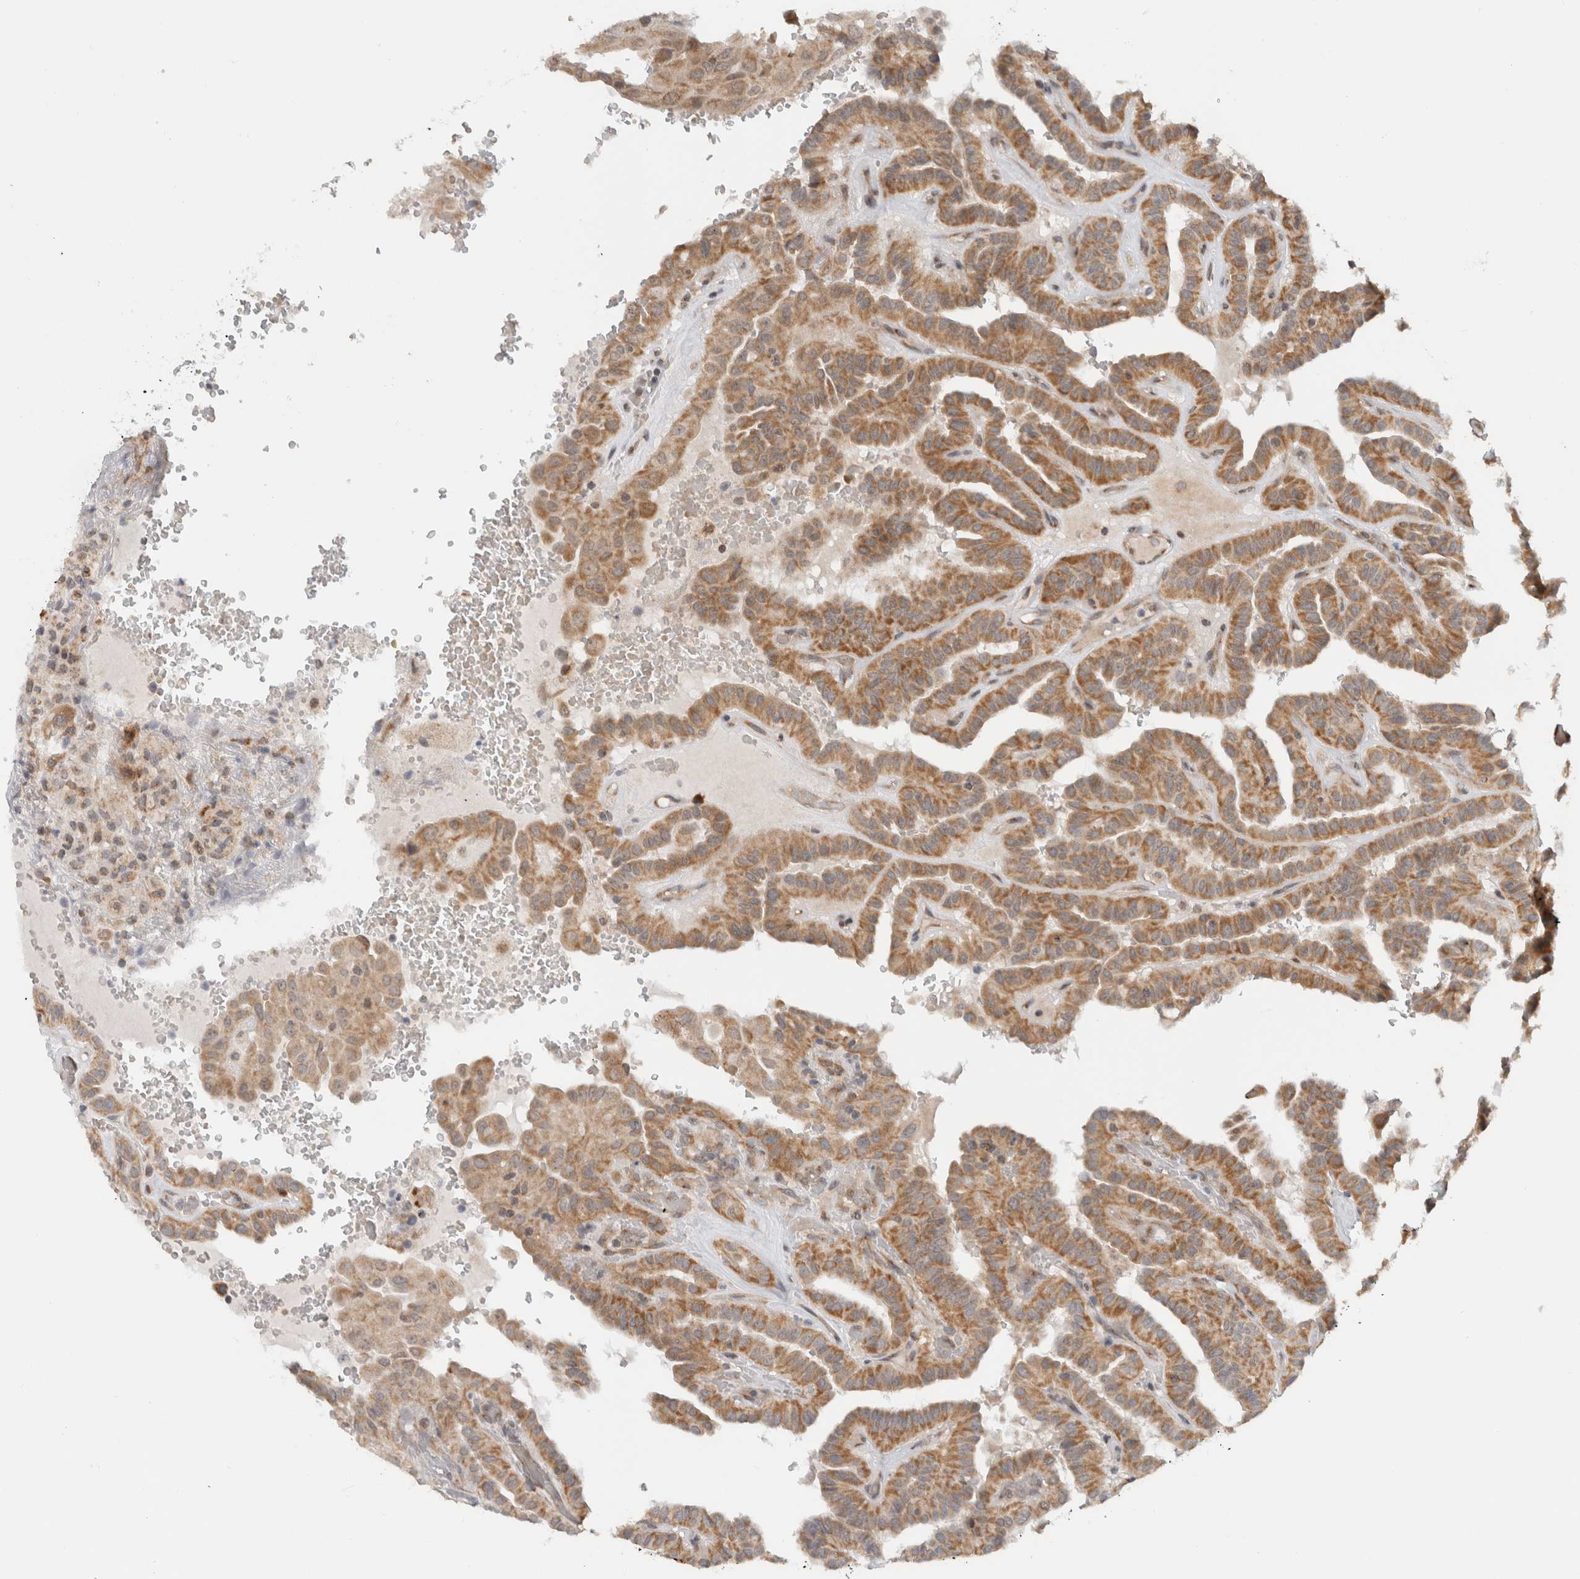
{"staining": {"intensity": "moderate", "quantity": ">75%", "location": "cytoplasmic/membranous"}, "tissue": "thyroid cancer", "cell_type": "Tumor cells", "image_type": "cancer", "snomed": [{"axis": "morphology", "description": "Papillary adenocarcinoma, NOS"}, {"axis": "topography", "description": "Thyroid gland"}], "caption": "A photomicrograph showing moderate cytoplasmic/membranous positivity in about >75% of tumor cells in papillary adenocarcinoma (thyroid), as visualized by brown immunohistochemical staining.", "gene": "CMC2", "patient": {"sex": "male", "age": 77}}